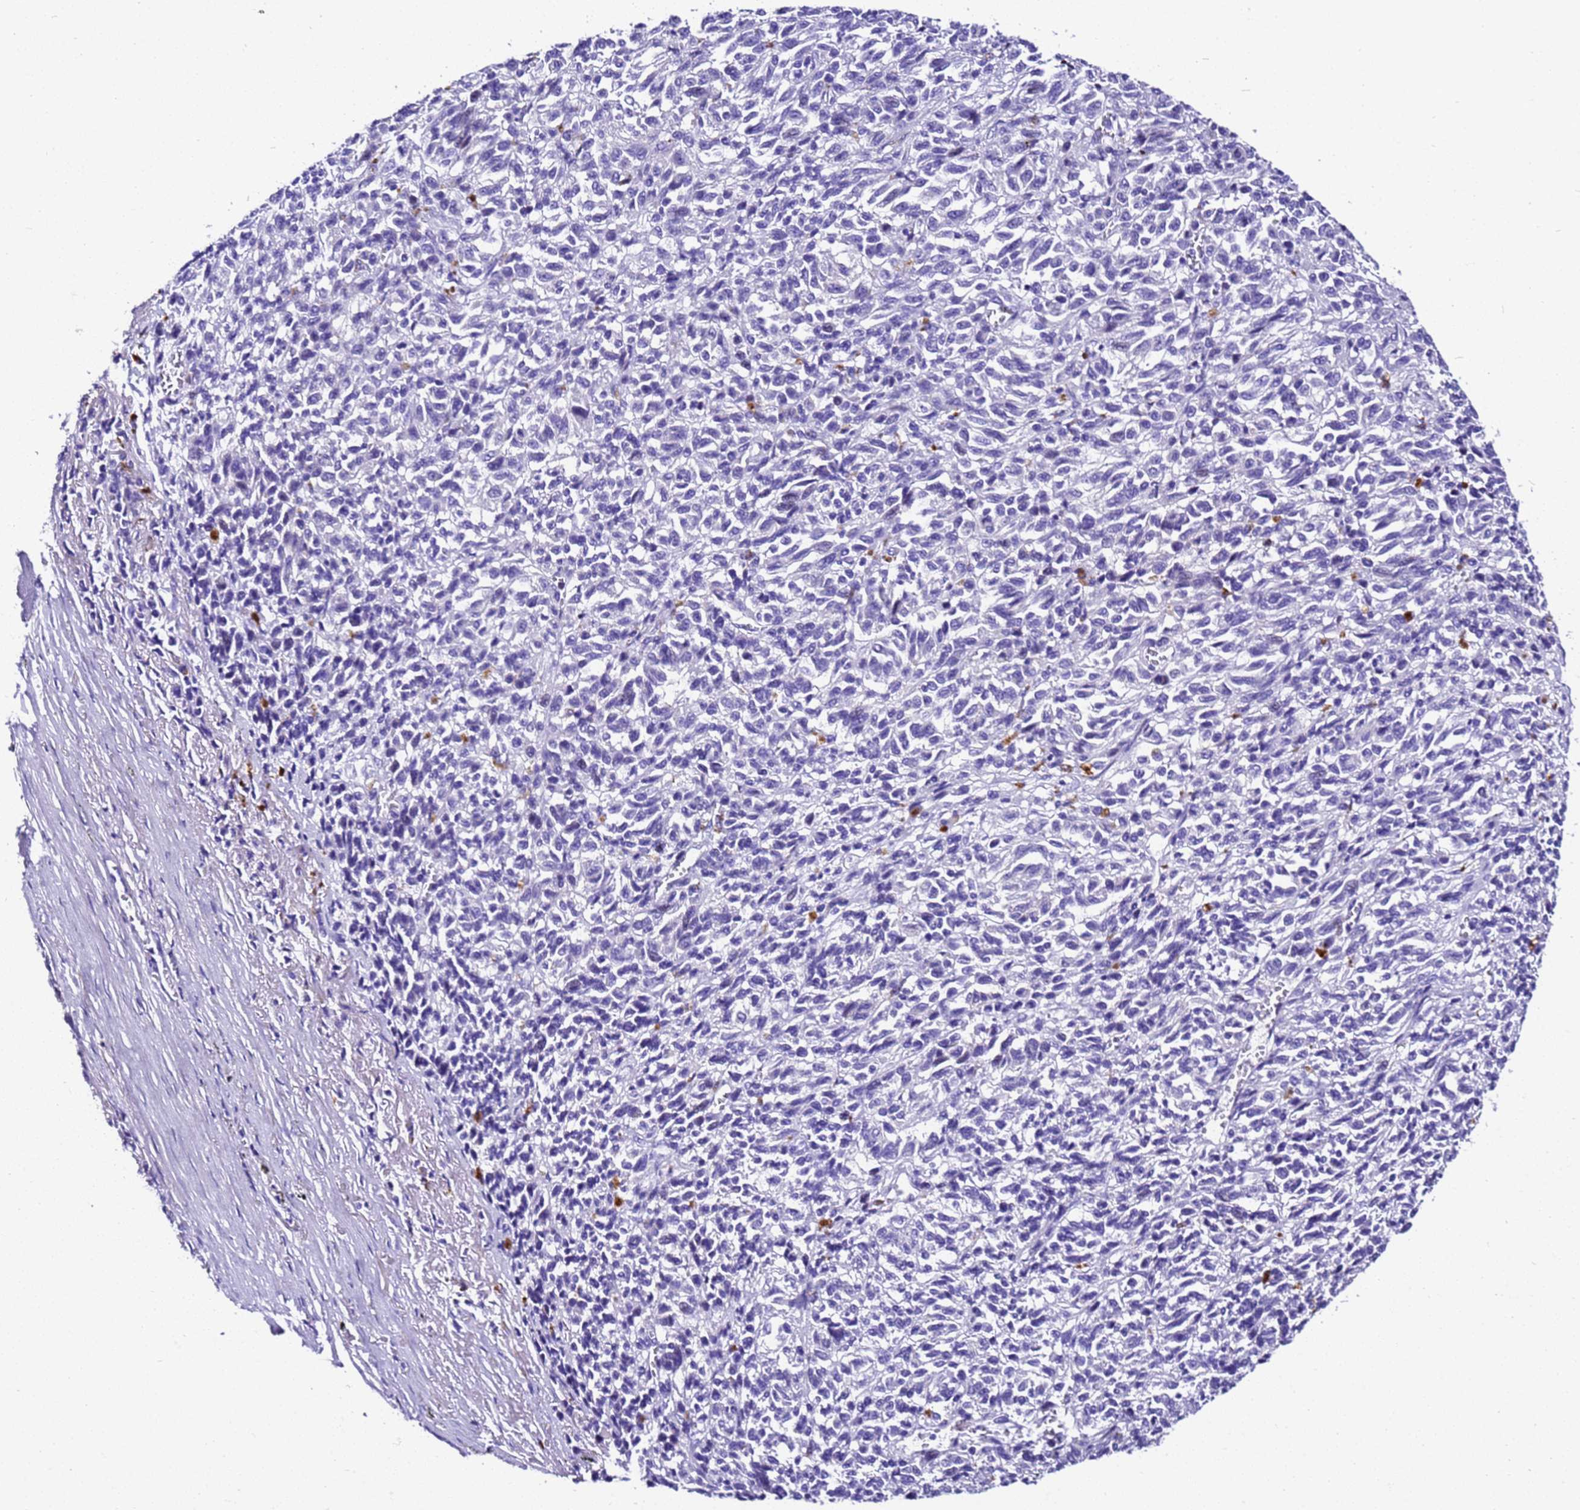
{"staining": {"intensity": "negative", "quantity": "none", "location": "none"}, "tissue": "melanoma", "cell_type": "Tumor cells", "image_type": "cancer", "snomed": [{"axis": "morphology", "description": "Malignant melanoma, Metastatic site"}, {"axis": "topography", "description": "Lung"}], "caption": "IHC photomicrograph of neoplastic tissue: melanoma stained with DAB exhibits no significant protein expression in tumor cells.", "gene": "ZNF417", "patient": {"sex": "male", "age": 64}}